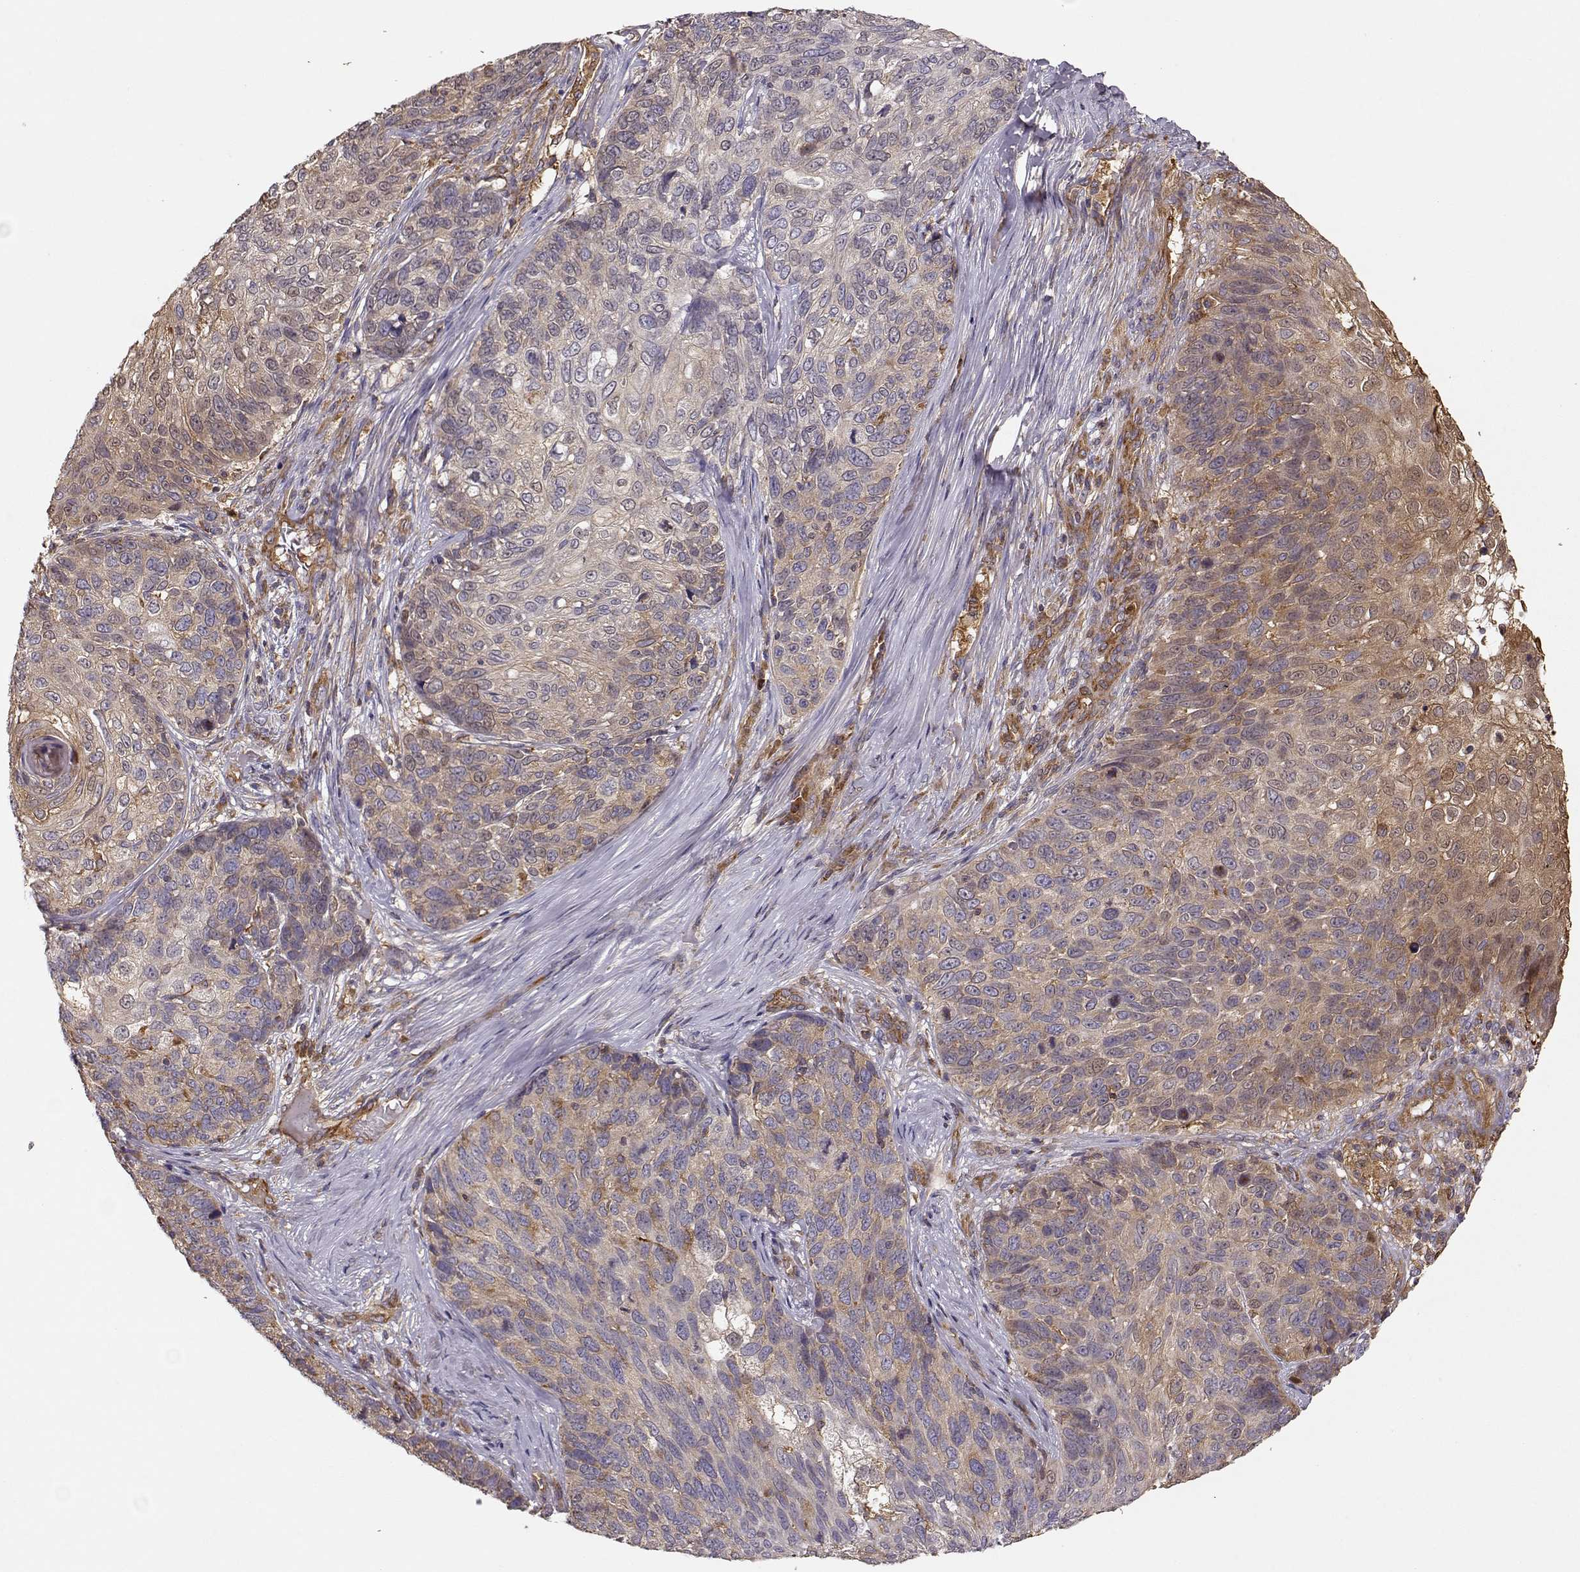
{"staining": {"intensity": "moderate", "quantity": "<25%", "location": "cytoplasmic/membranous"}, "tissue": "skin cancer", "cell_type": "Tumor cells", "image_type": "cancer", "snomed": [{"axis": "morphology", "description": "Squamous cell carcinoma, NOS"}, {"axis": "topography", "description": "Skin"}], "caption": "Skin cancer (squamous cell carcinoma) stained for a protein demonstrates moderate cytoplasmic/membranous positivity in tumor cells. (IHC, brightfield microscopy, high magnification).", "gene": "ARHGEF2", "patient": {"sex": "male", "age": 92}}